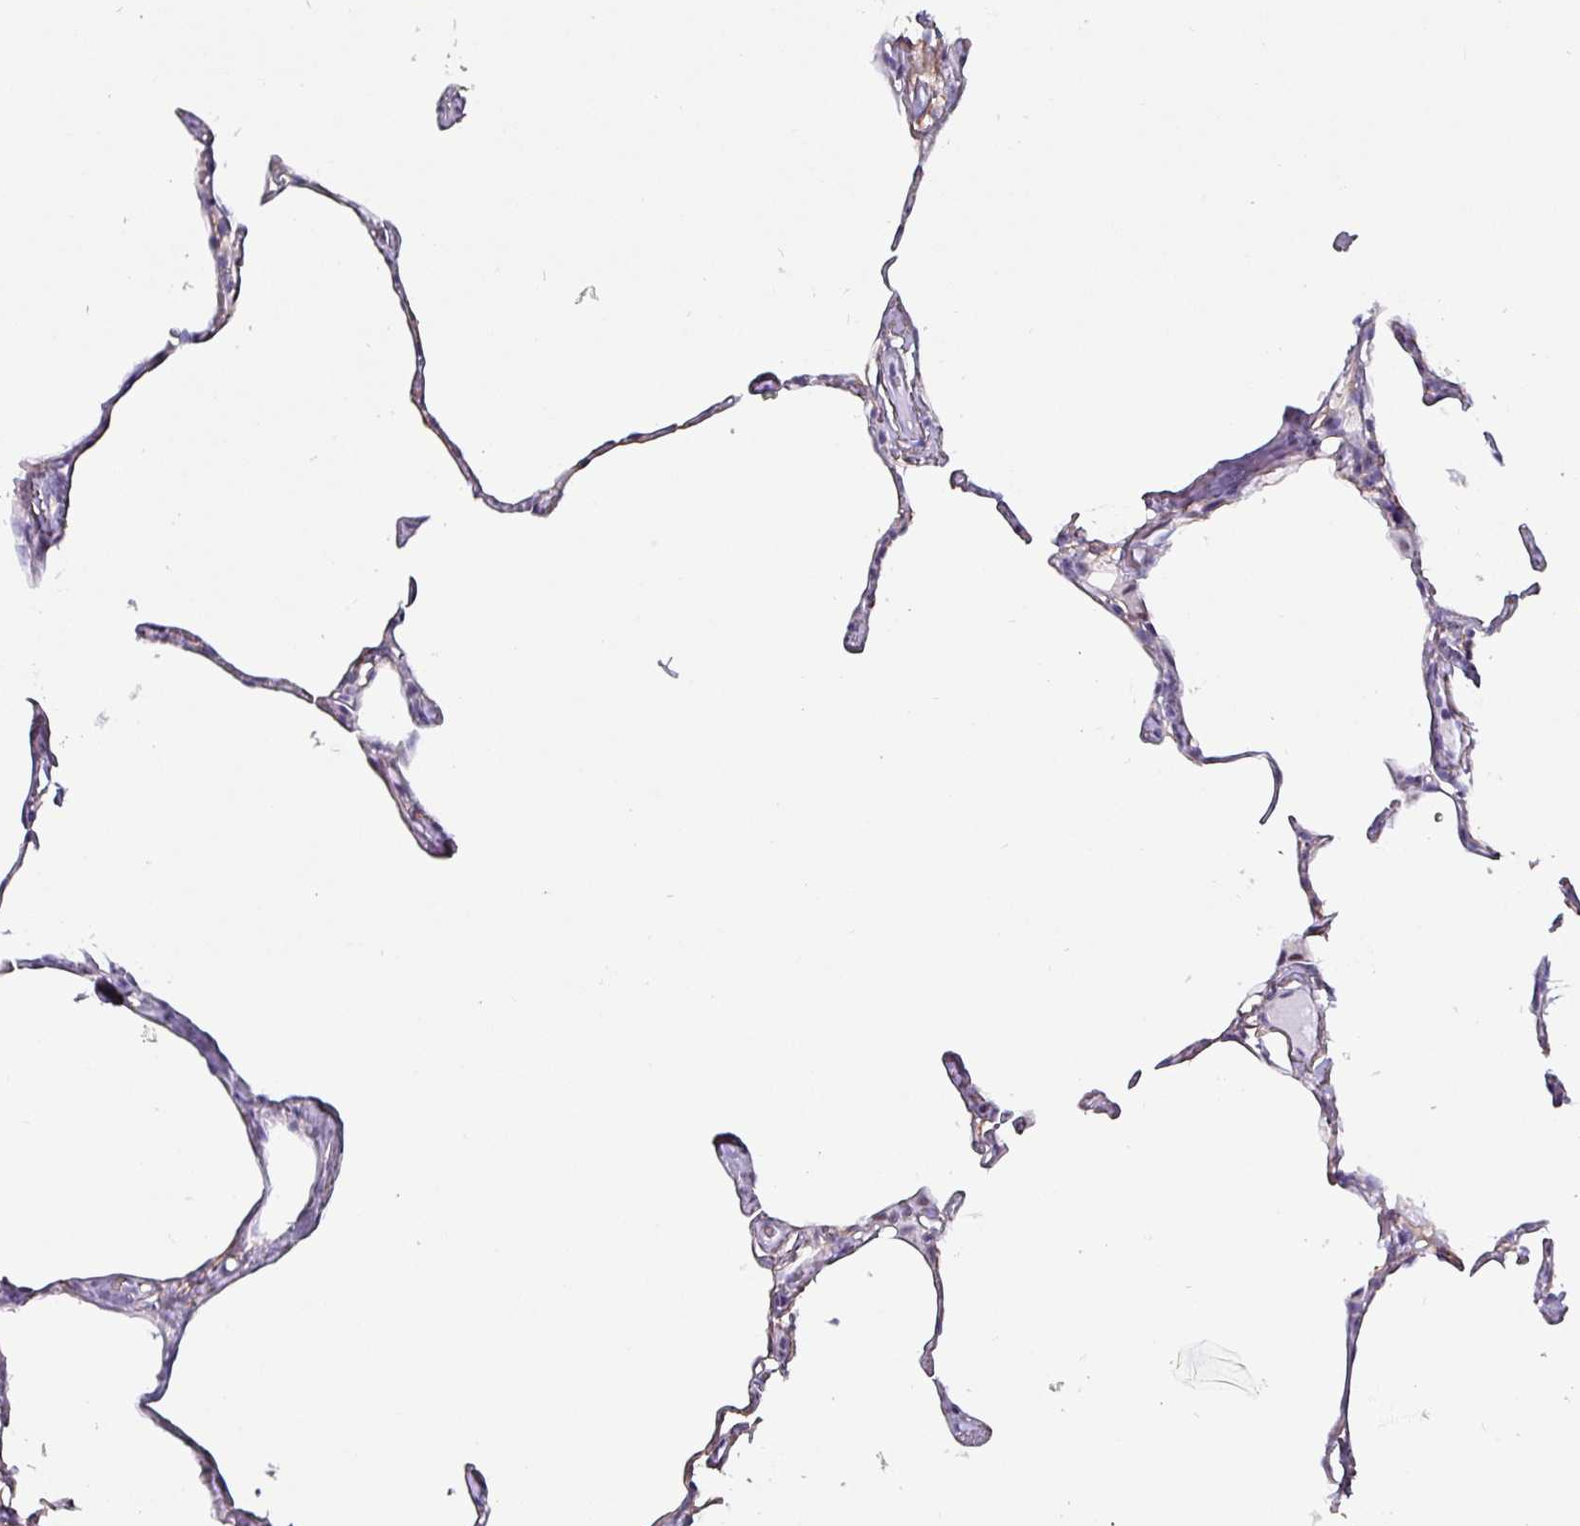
{"staining": {"intensity": "negative", "quantity": "none", "location": "none"}, "tissue": "lung", "cell_type": "Alveolar cells", "image_type": "normal", "snomed": [{"axis": "morphology", "description": "Normal tissue, NOS"}, {"axis": "topography", "description": "Lung"}], "caption": "Alveolar cells show no significant expression in benign lung.", "gene": "ZNF816", "patient": {"sex": "male", "age": 65}}